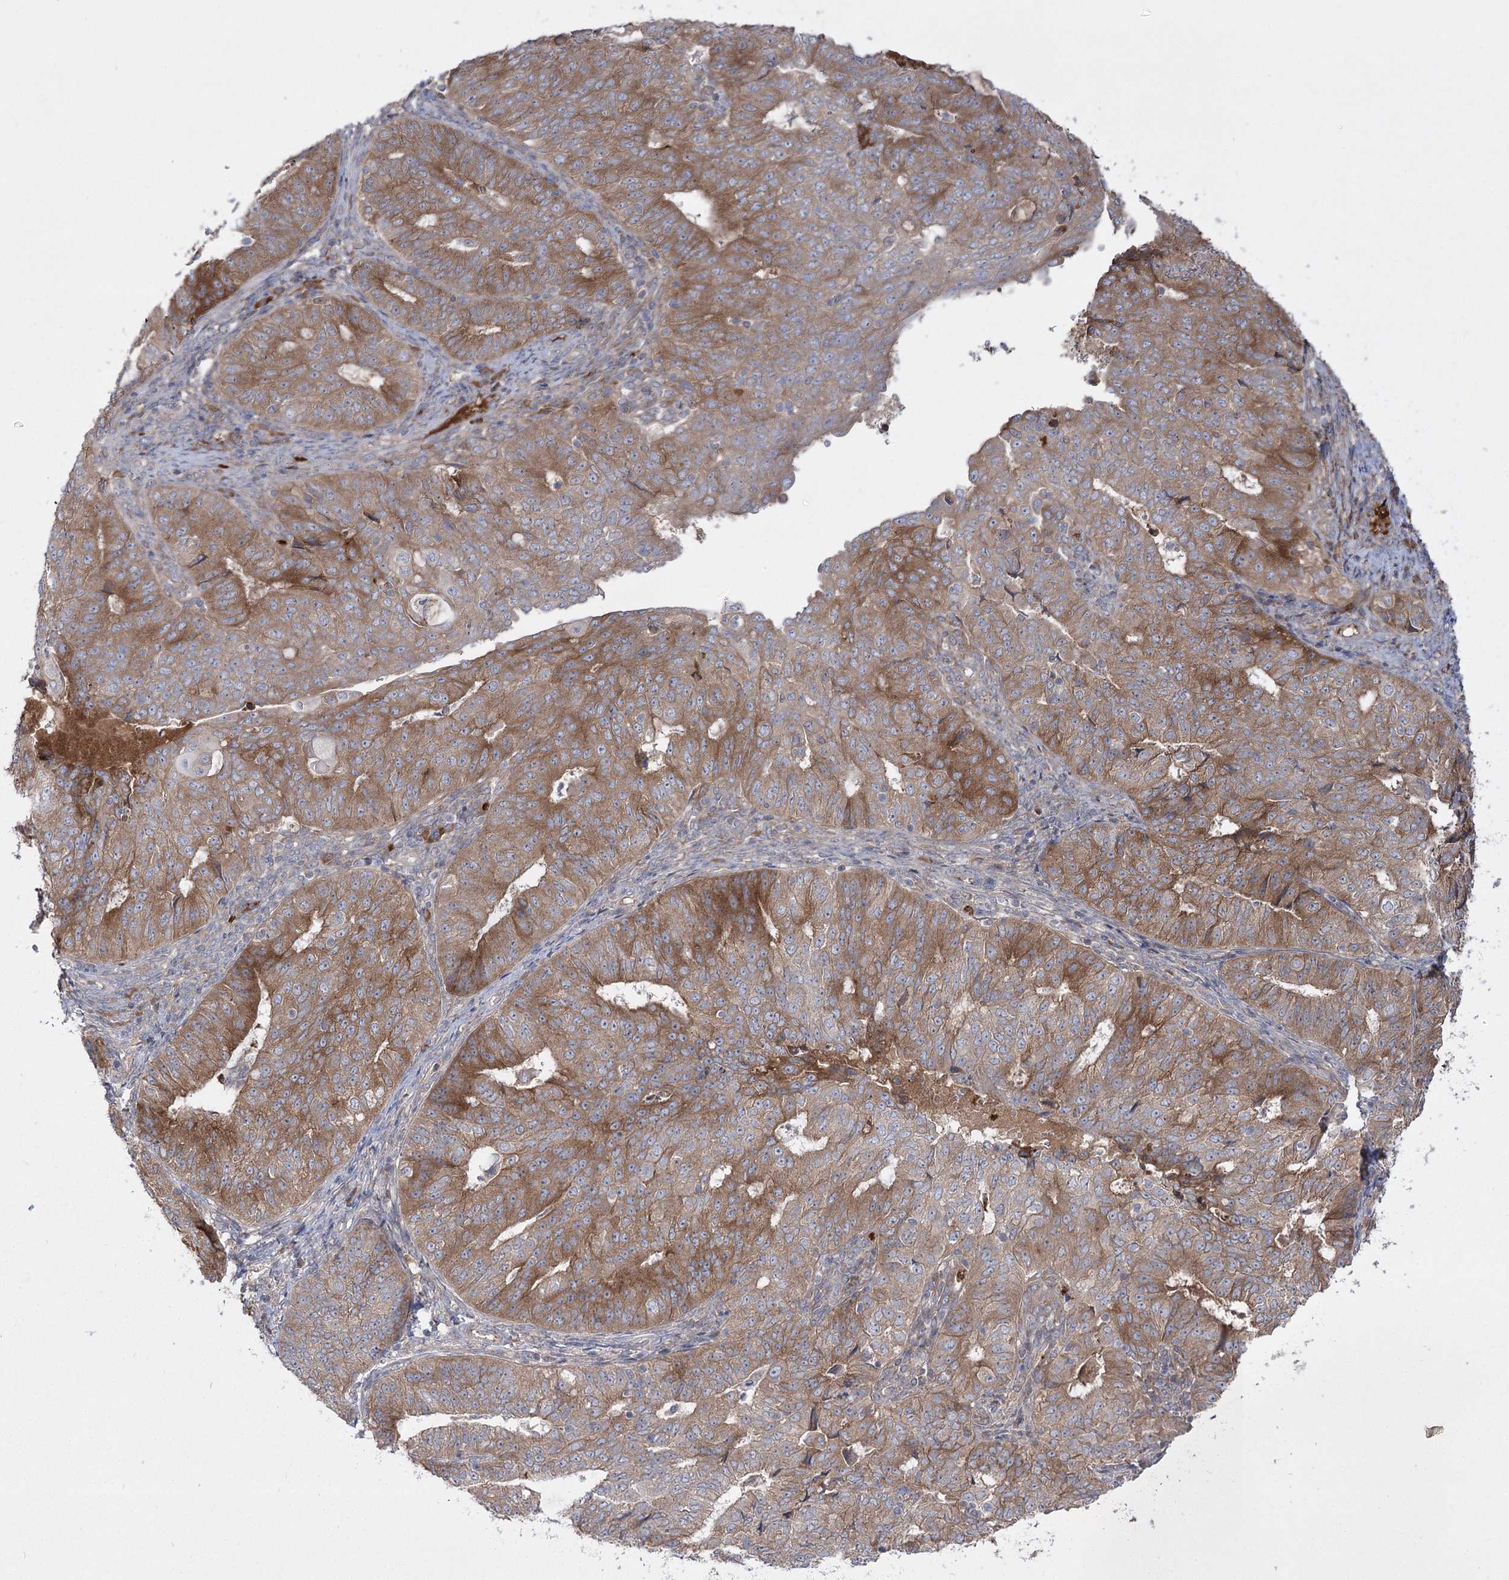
{"staining": {"intensity": "moderate", "quantity": ">75%", "location": "cytoplasmic/membranous"}, "tissue": "endometrial cancer", "cell_type": "Tumor cells", "image_type": "cancer", "snomed": [{"axis": "morphology", "description": "Adenocarcinoma, NOS"}, {"axis": "topography", "description": "Endometrium"}], "caption": "DAB immunohistochemical staining of human endometrial cancer (adenocarcinoma) displays moderate cytoplasmic/membranous protein expression in about >75% of tumor cells.", "gene": "PLEKHA5", "patient": {"sex": "female", "age": 32}}